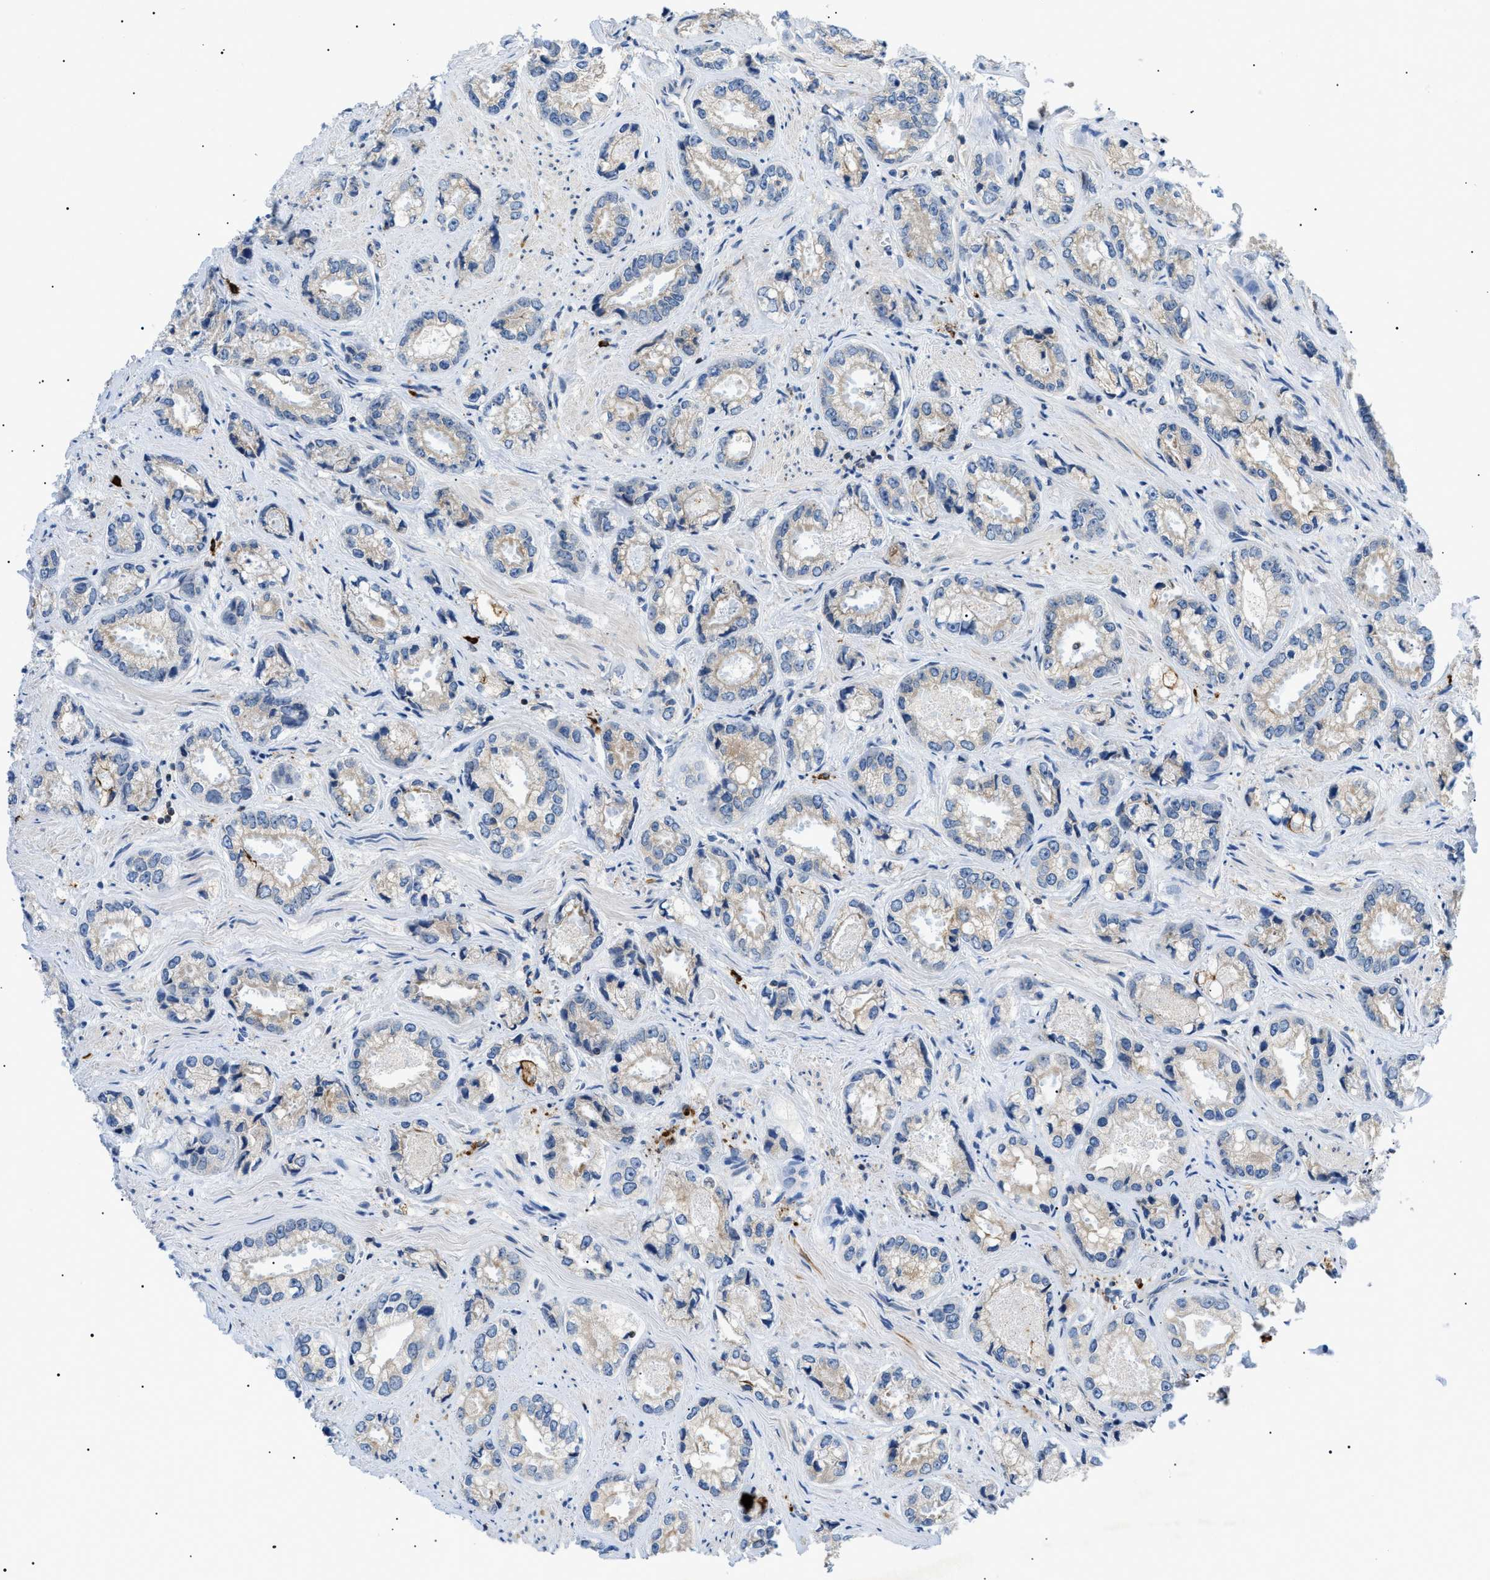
{"staining": {"intensity": "weak", "quantity": "<25%", "location": "cytoplasmic/membranous"}, "tissue": "prostate cancer", "cell_type": "Tumor cells", "image_type": "cancer", "snomed": [{"axis": "morphology", "description": "Adenocarcinoma, High grade"}, {"axis": "topography", "description": "Prostate"}], "caption": "High power microscopy micrograph of an immunohistochemistry (IHC) photomicrograph of adenocarcinoma (high-grade) (prostate), revealing no significant expression in tumor cells.", "gene": "DERL1", "patient": {"sex": "male", "age": 61}}